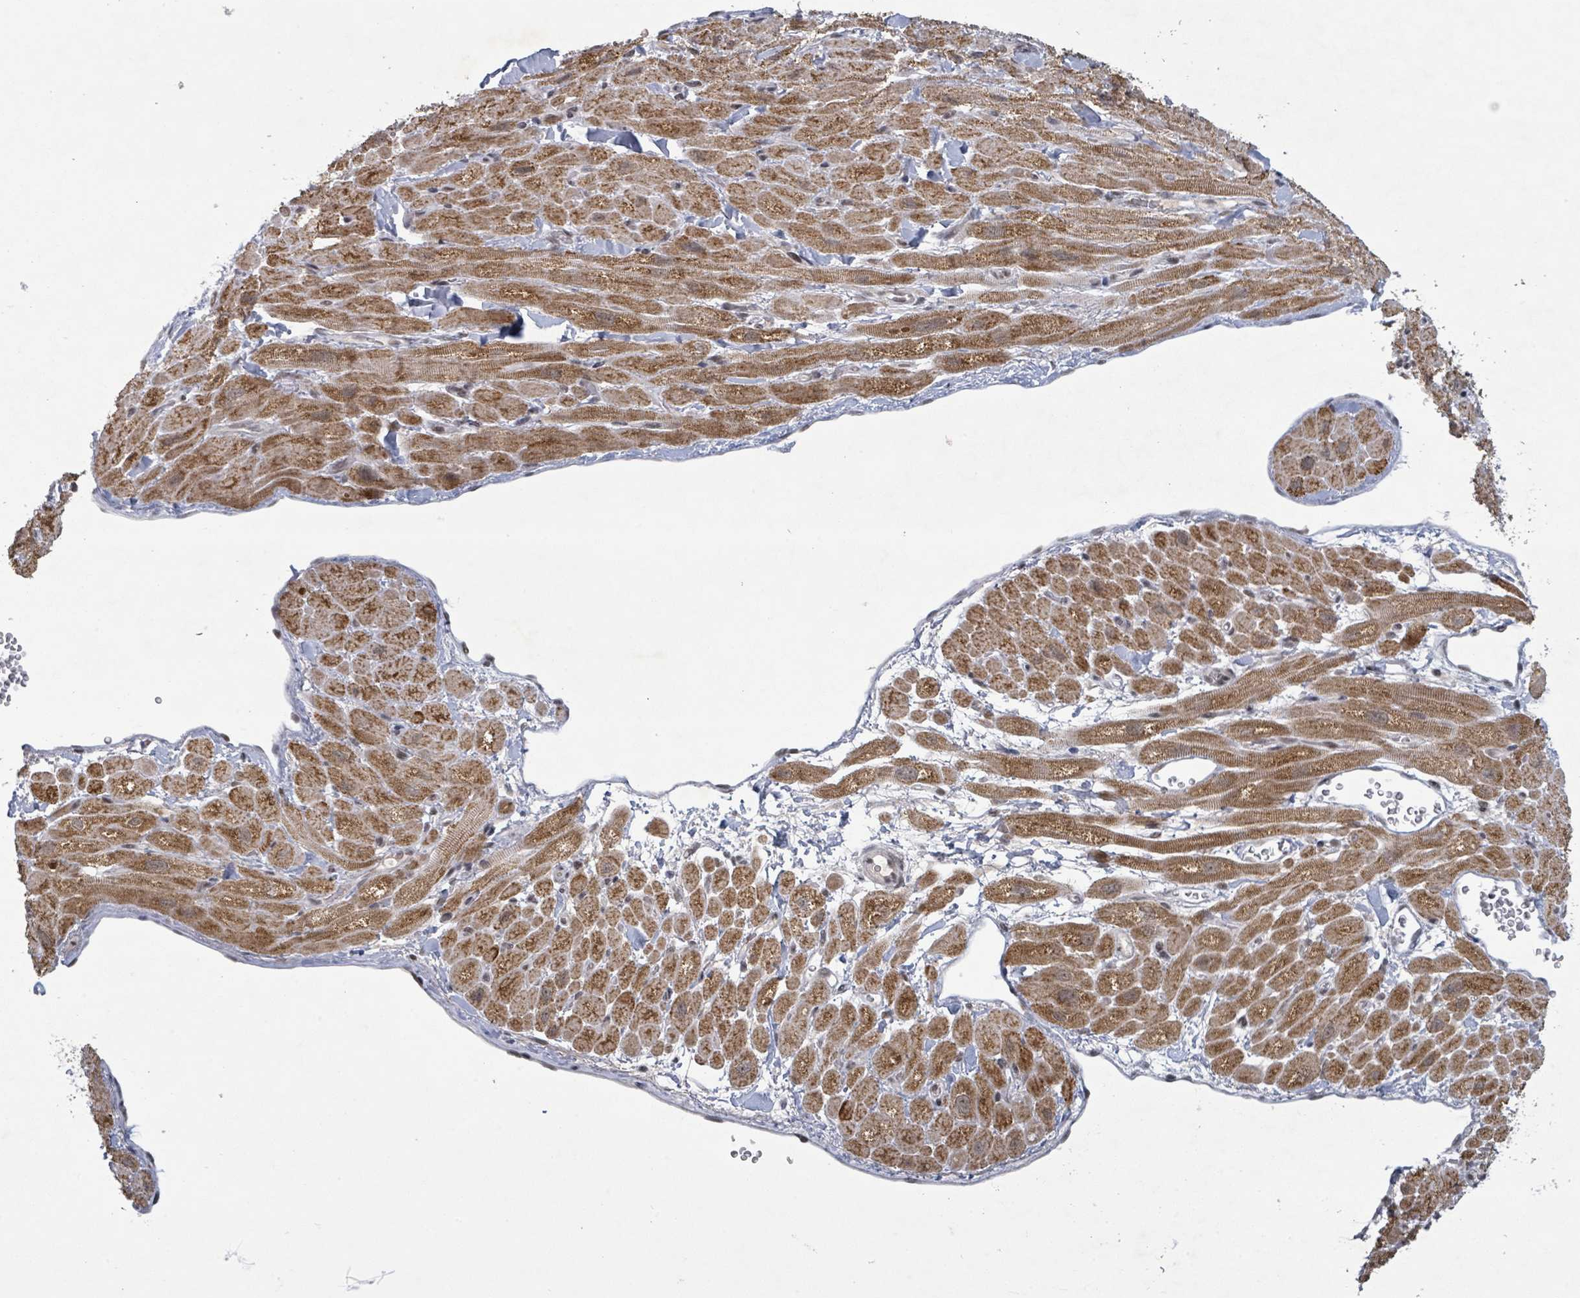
{"staining": {"intensity": "moderate", "quantity": ">75%", "location": "cytoplasmic/membranous"}, "tissue": "heart muscle", "cell_type": "Cardiomyocytes", "image_type": "normal", "snomed": [{"axis": "morphology", "description": "Normal tissue, NOS"}, {"axis": "topography", "description": "Heart"}], "caption": "High-power microscopy captured an immunohistochemistry image of unremarkable heart muscle, revealing moderate cytoplasmic/membranous expression in about >75% of cardiomyocytes.", "gene": "BANP", "patient": {"sex": "male", "age": 65}}